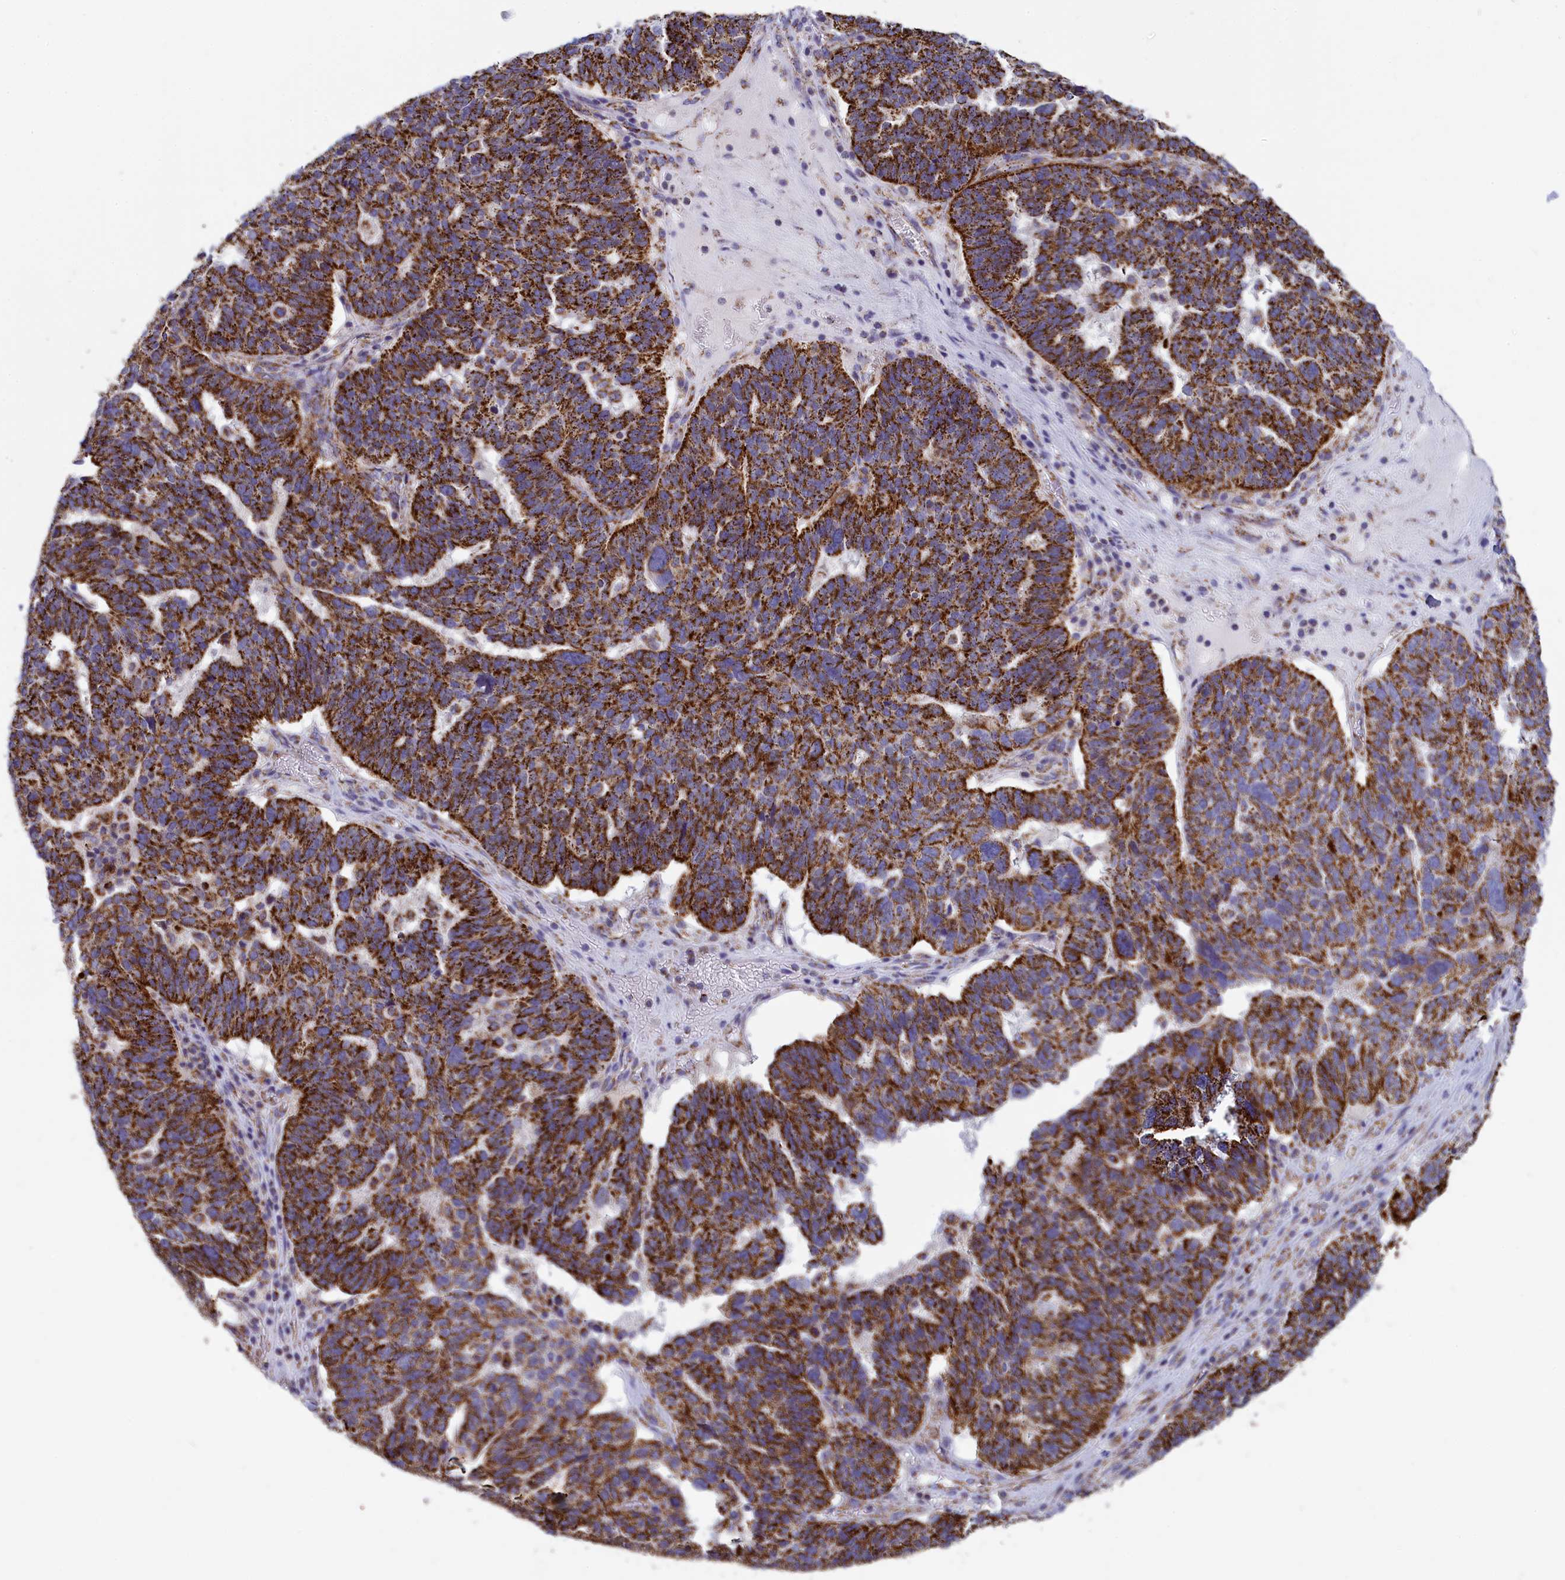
{"staining": {"intensity": "strong", "quantity": ">75%", "location": "cytoplasmic/membranous"}, "tissue": "ovarian cancer", "cell_type": "Tumor cells", "image_type": "cancer", "snomed": [{"axis": "morphology", "description": "Cystadenocarcinoma, serous, NOS"}, {"axis": "topography", "description": "Ovary"}], "caption": "Brown immunohistochemical staining in ovarian cancer shows strong cytoplasmic/membranous expression in about >75% of tumor cells.", "gene": "ISOC2", "patient": {"sex": "female", "age": 59}}